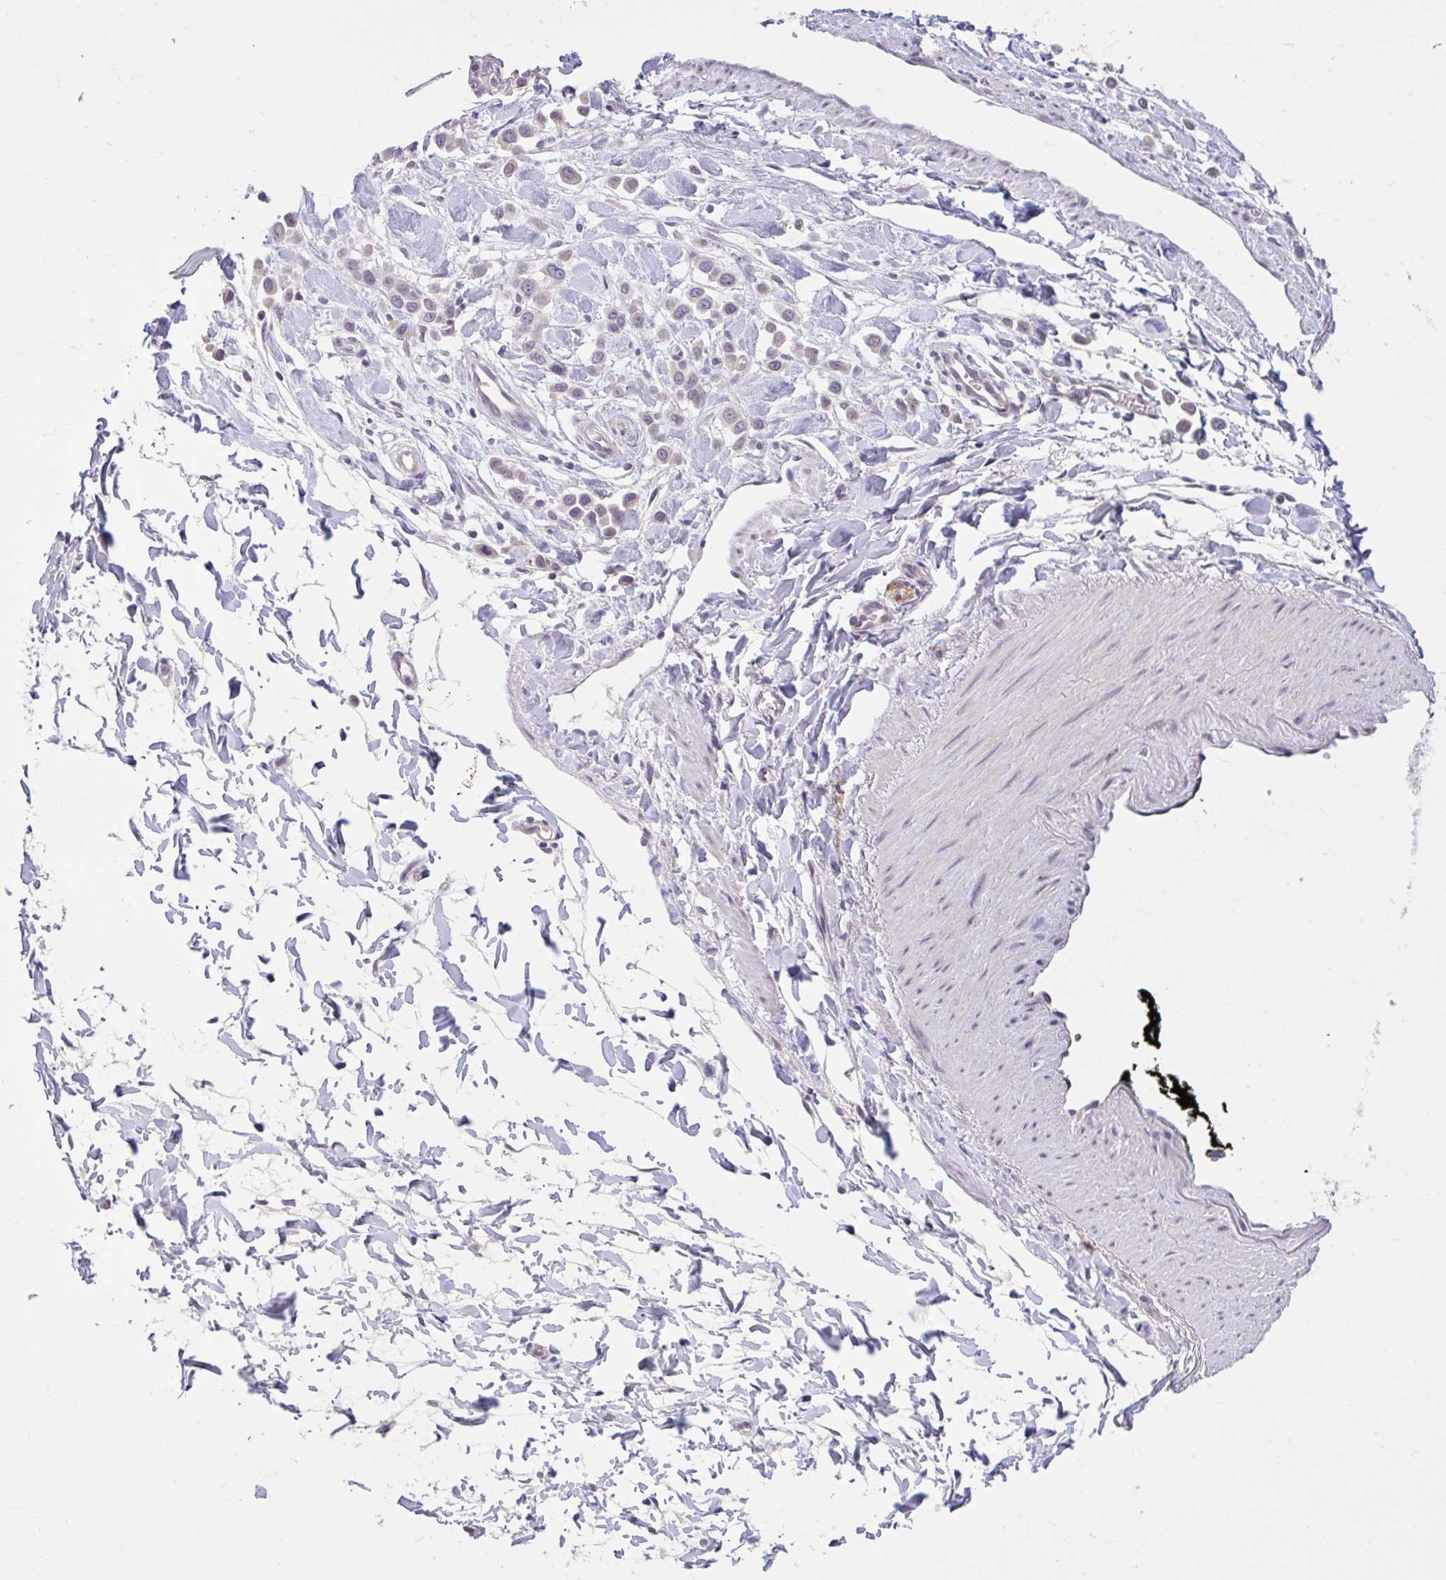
{"staining": {"intensity": "weak", "quantity": "<25%", "location": "cytoplasmic/membranous"}, "tissue": "stomach cancer", "cell_type": "Tumor cells", "image_type": "cancer", "snomed": [{"axis": "morphology", "description": "Adenocarcinoma, NOS"}, {"axis": "topography", "description": "Stomach"}], "caption": "This micrograph is of stomach cancer (adenocarcinoma) stained with immunohistochemistry to label a protein in brown with the nuclei are counter-stained blue. There is no expression in tumor cells. The staining is performed using DAB brown chromogen with nuclei counter-stained in using hematoxylin.", "gene": "CDH19", "patient": {"sex": "male", "age": 47}}